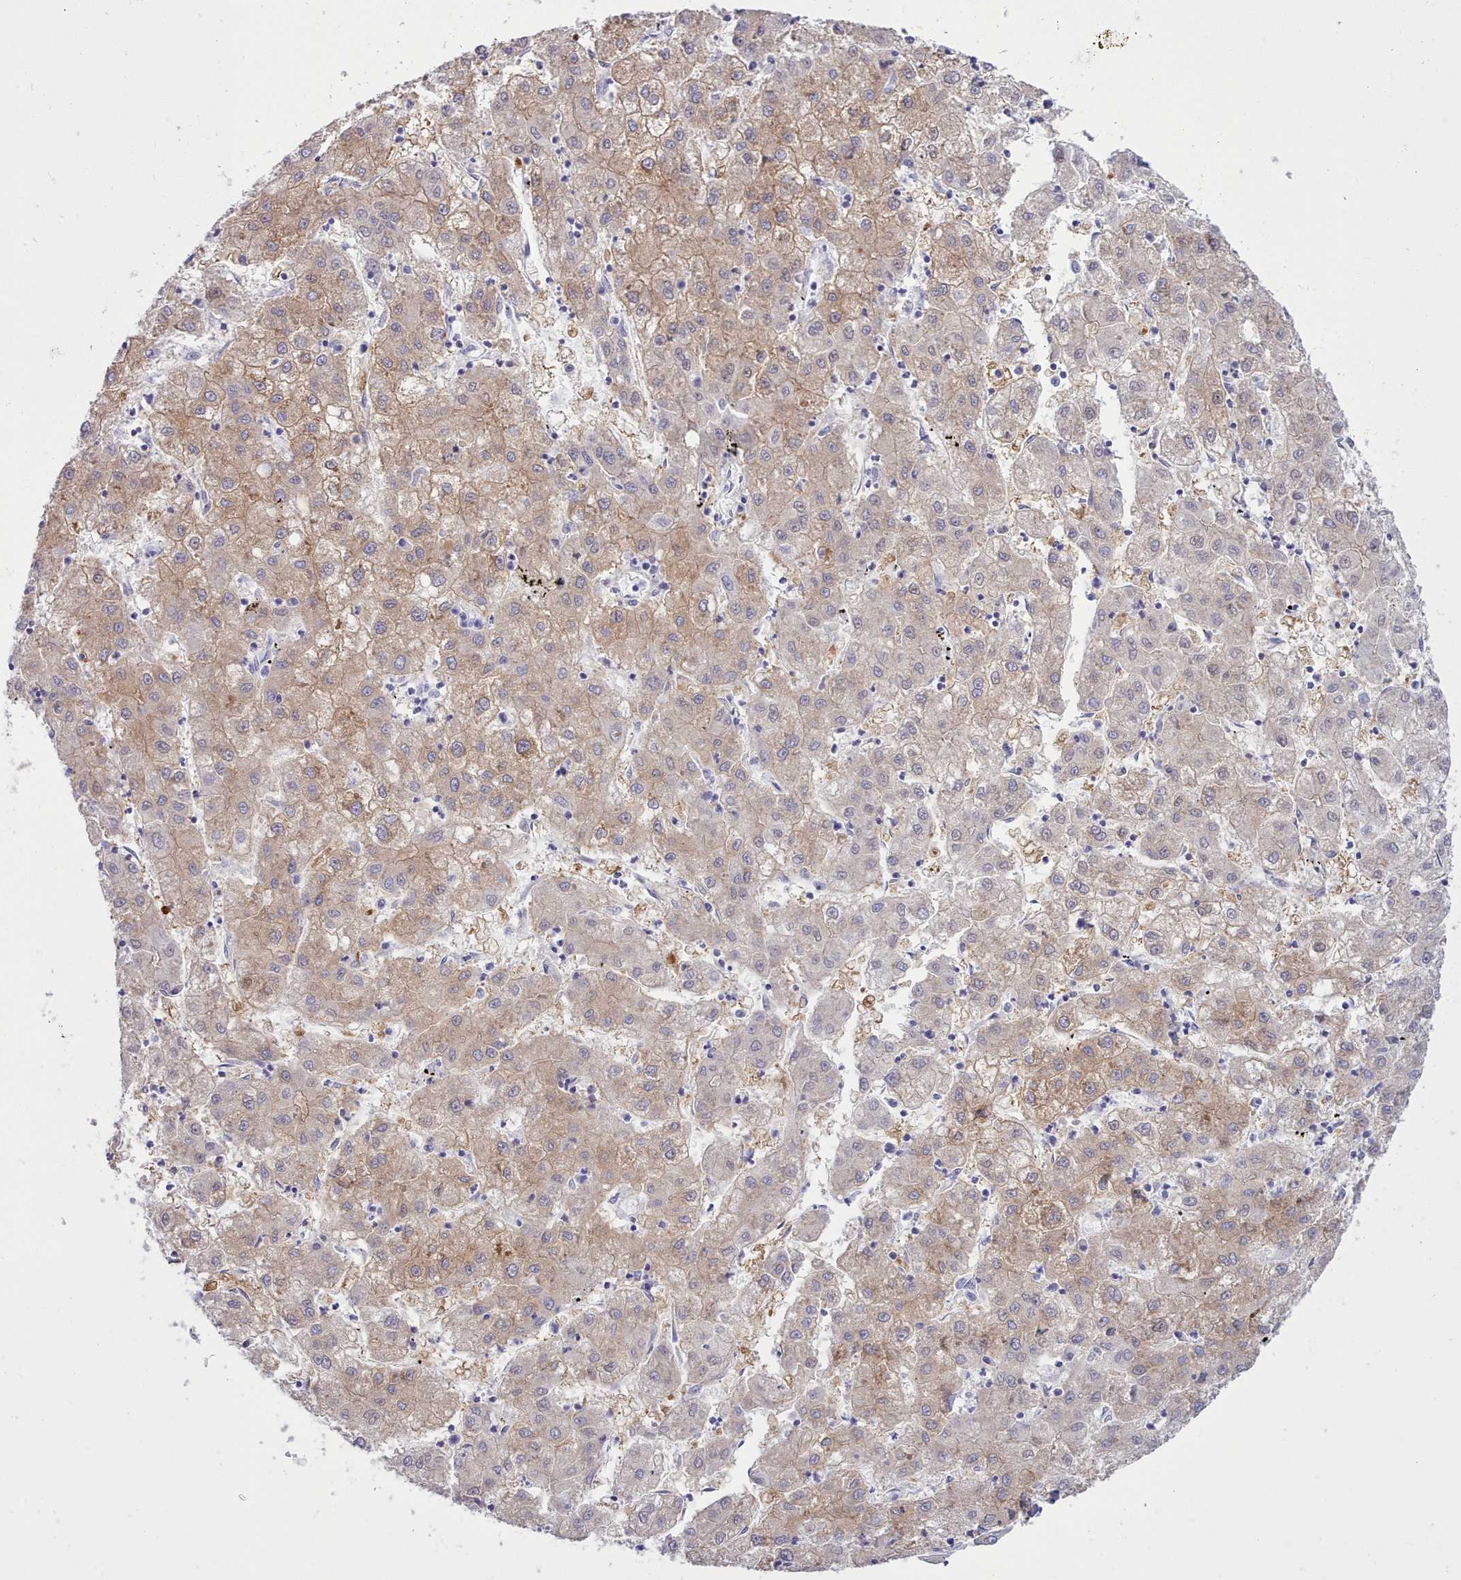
{"staining": {"intensity": "weak", "quantity": "25%-75%", "location": "cytoplasmic/membranous"}, "tissue": "liver cancer", "cell_type": "Tumor cells", "image_type": "cancer", "snomed": [{"axis": "morphology", "description": "Carcinoma, Hepatocellular, NOS"}, {"axis": "topography", "description": "Liver"}], "caption": "Brown immunohistochemical staining in liver hepatocellular carcinoma exhibits weak cytoplasmic/membranous positivity in about 25%-75% of tumor cells.", "gene": "TMEM253", "patient": {"sex": "male", "age": 72}}